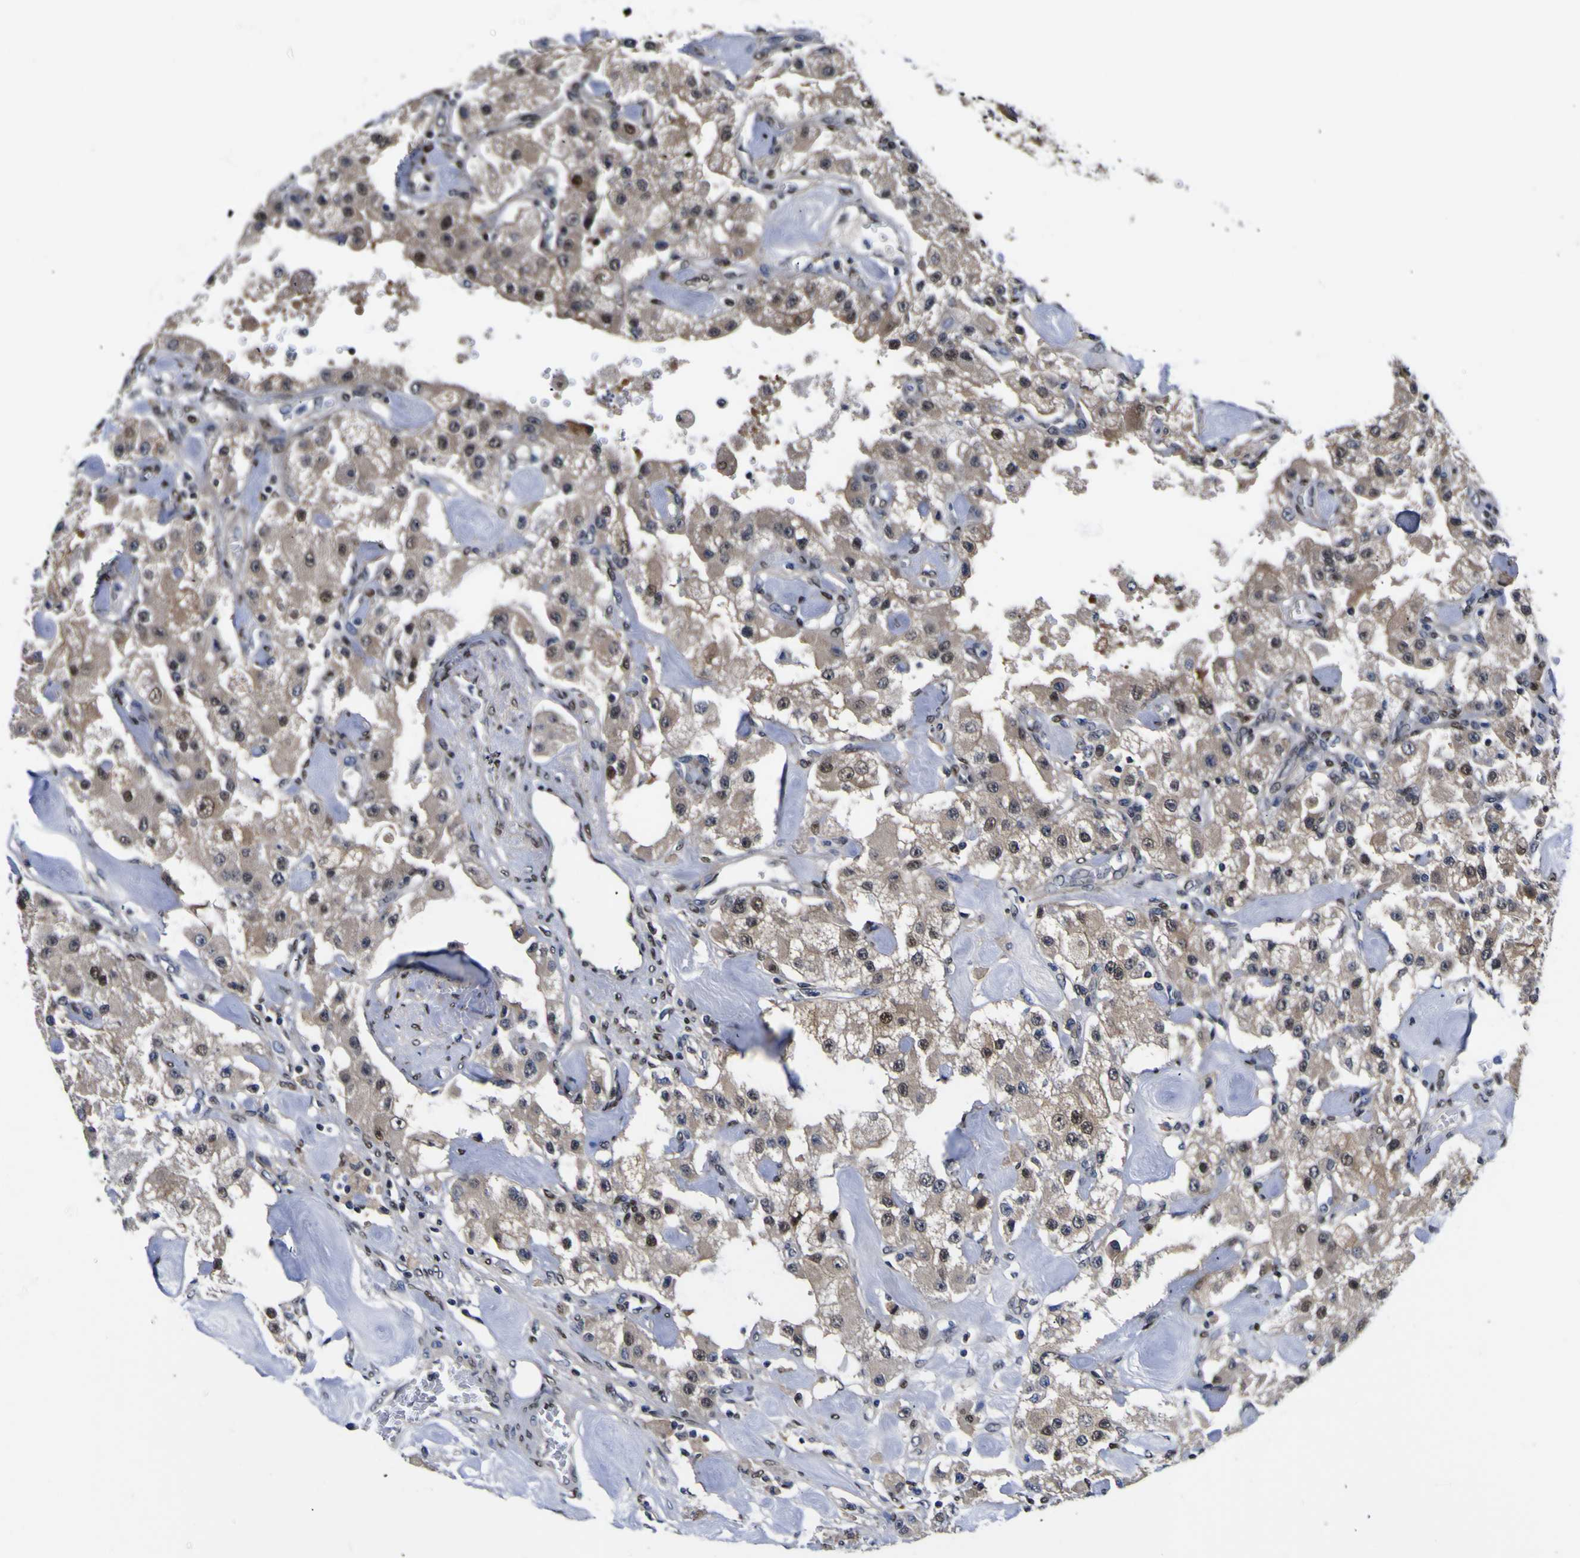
{"staining": {"intensity": "weak", "quantity": ">75%", "location": "cytoplasmic/membranous,nuclear"}, "tissue": "carcinoid", "cell_type": "Tumor cells", "image_type": "cancer", "snomed": [{"axis": "morphology", "description": "Carcinoid, malignant, NOS"}, {"axis": "topography", "description": "Pancreas"}], "caption": "This histopathology image exhibits carcinoid stained with immunohistochemistry (IHC) to label a protein in brown. The cytoplasmic/membranous and nuclear of tumor cells show weak positivity for the protein. Nuclei are counter-stained blue.", "gene": "FAM110B", "patient": {"sex": "male", "age": 41}}